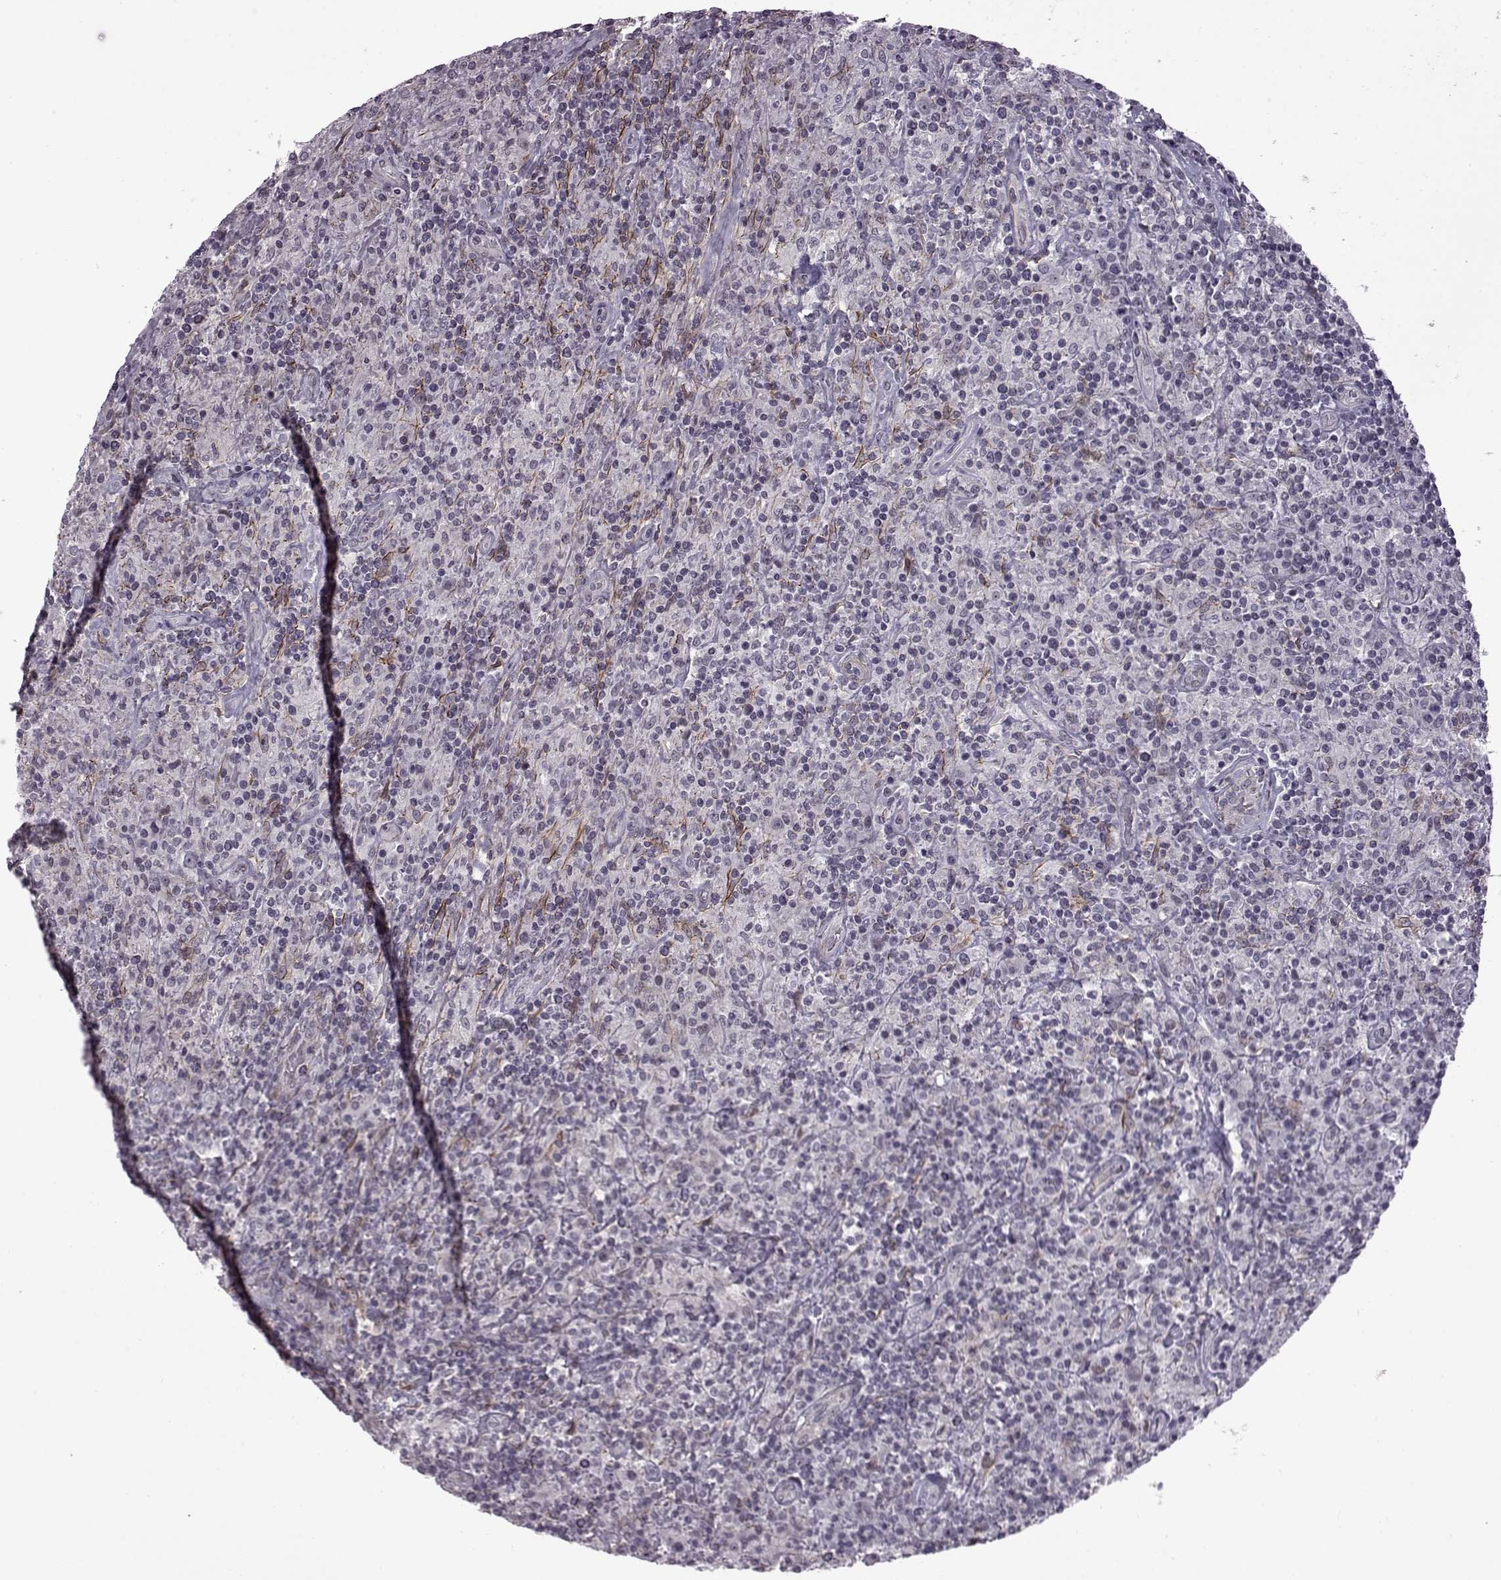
{"staining": {"intensity": "negative", "quantity": "none", "location": "none"}, "tissue": "lymphoma", "cell_type": "Tumor cells", "image_type": "cancer", "snomed": [{"axis": "morphology", "description": "Hodgkin's disease, NOS"}, {"axis": "topography", "description": "Lymph node"}], "caption": "Immunohistochemistry (IHC) of human lymphoma displays no expression in tumor cells.", "gene": "SYNPO2", "patient": {"sex": "male", "age": 70}}